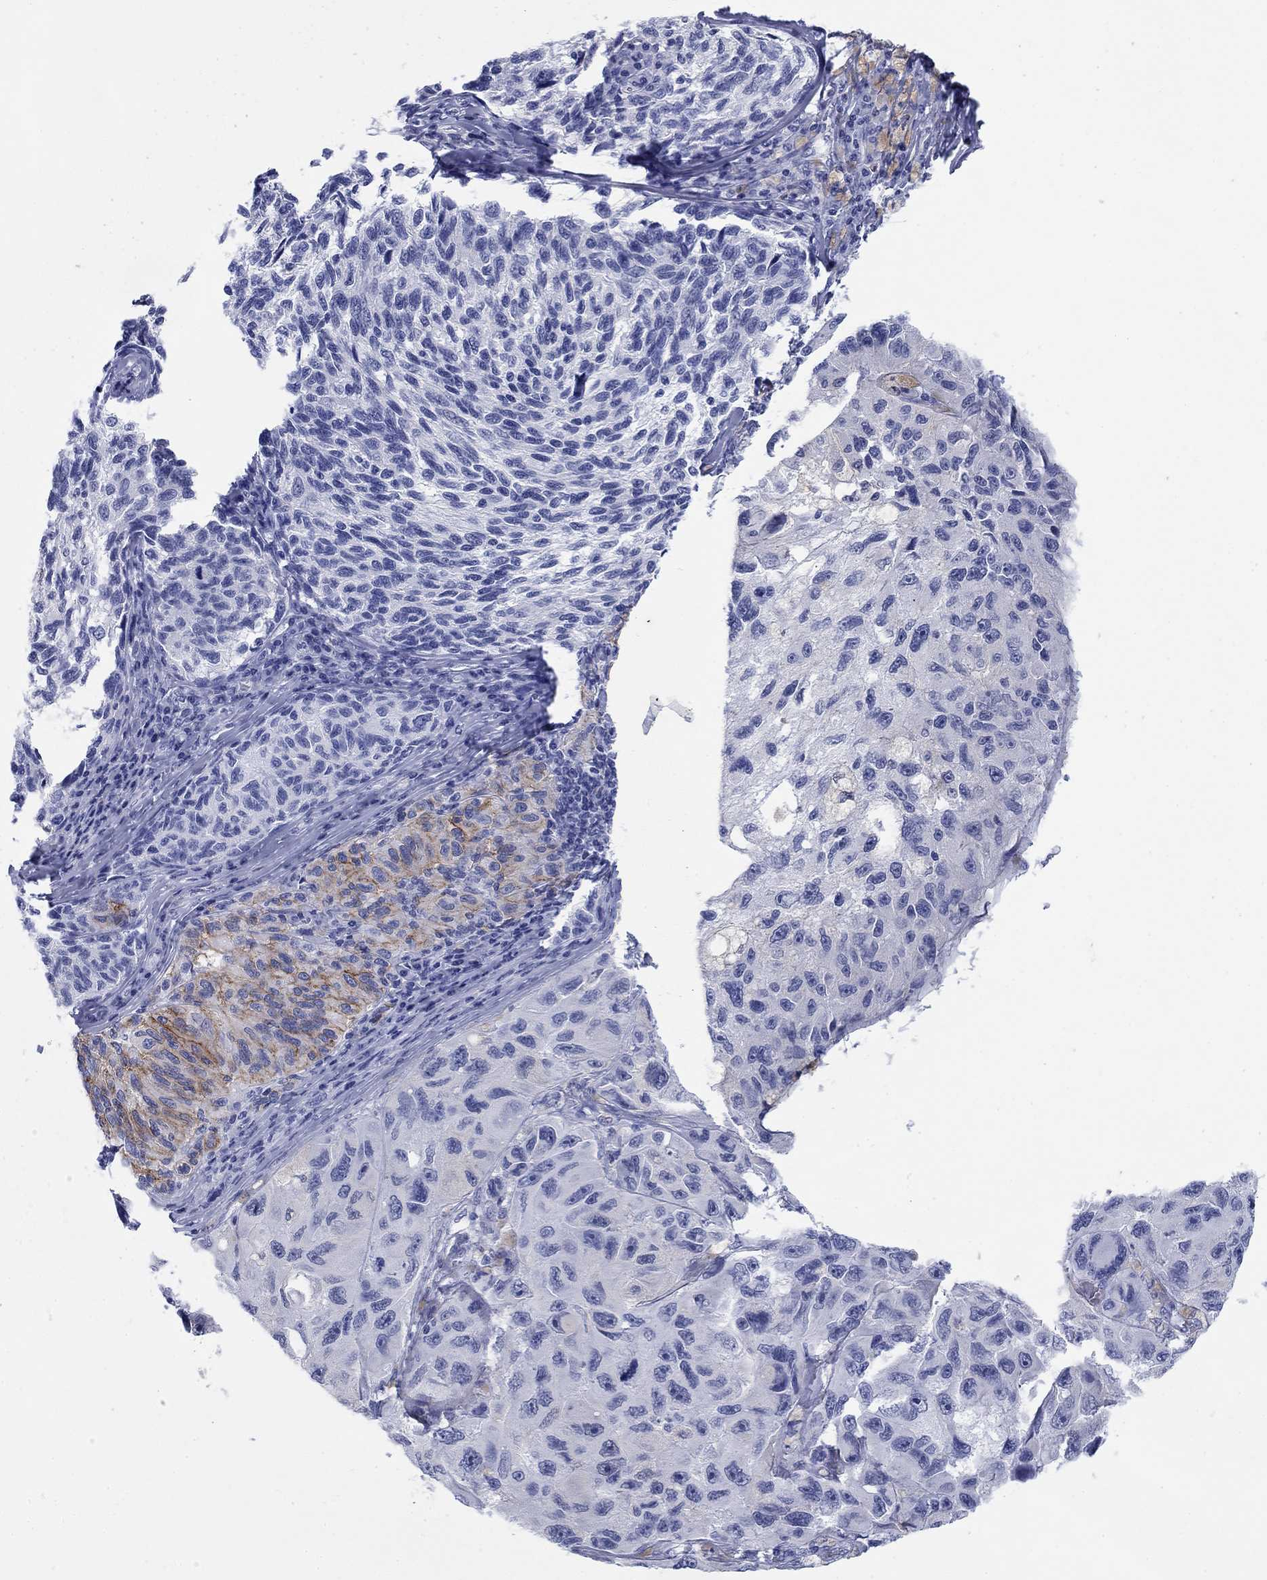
{"staining": {"intensity": "negative", "quantity": "none", "location": "none"}, "tissue": "melanoma", "cell_type": "Tumor cells", "image_type": "cancer", "snomed": [{"axis": "morphology", "description": "Malignant melanoma, NOS"}, {"axis": "topography", "description": "Skin"}], "caption": "Tumor cells show no significant protein staining in melanoma.", "gene": "ATP1B1", "patient": {"sex": "female", "age": 73}}